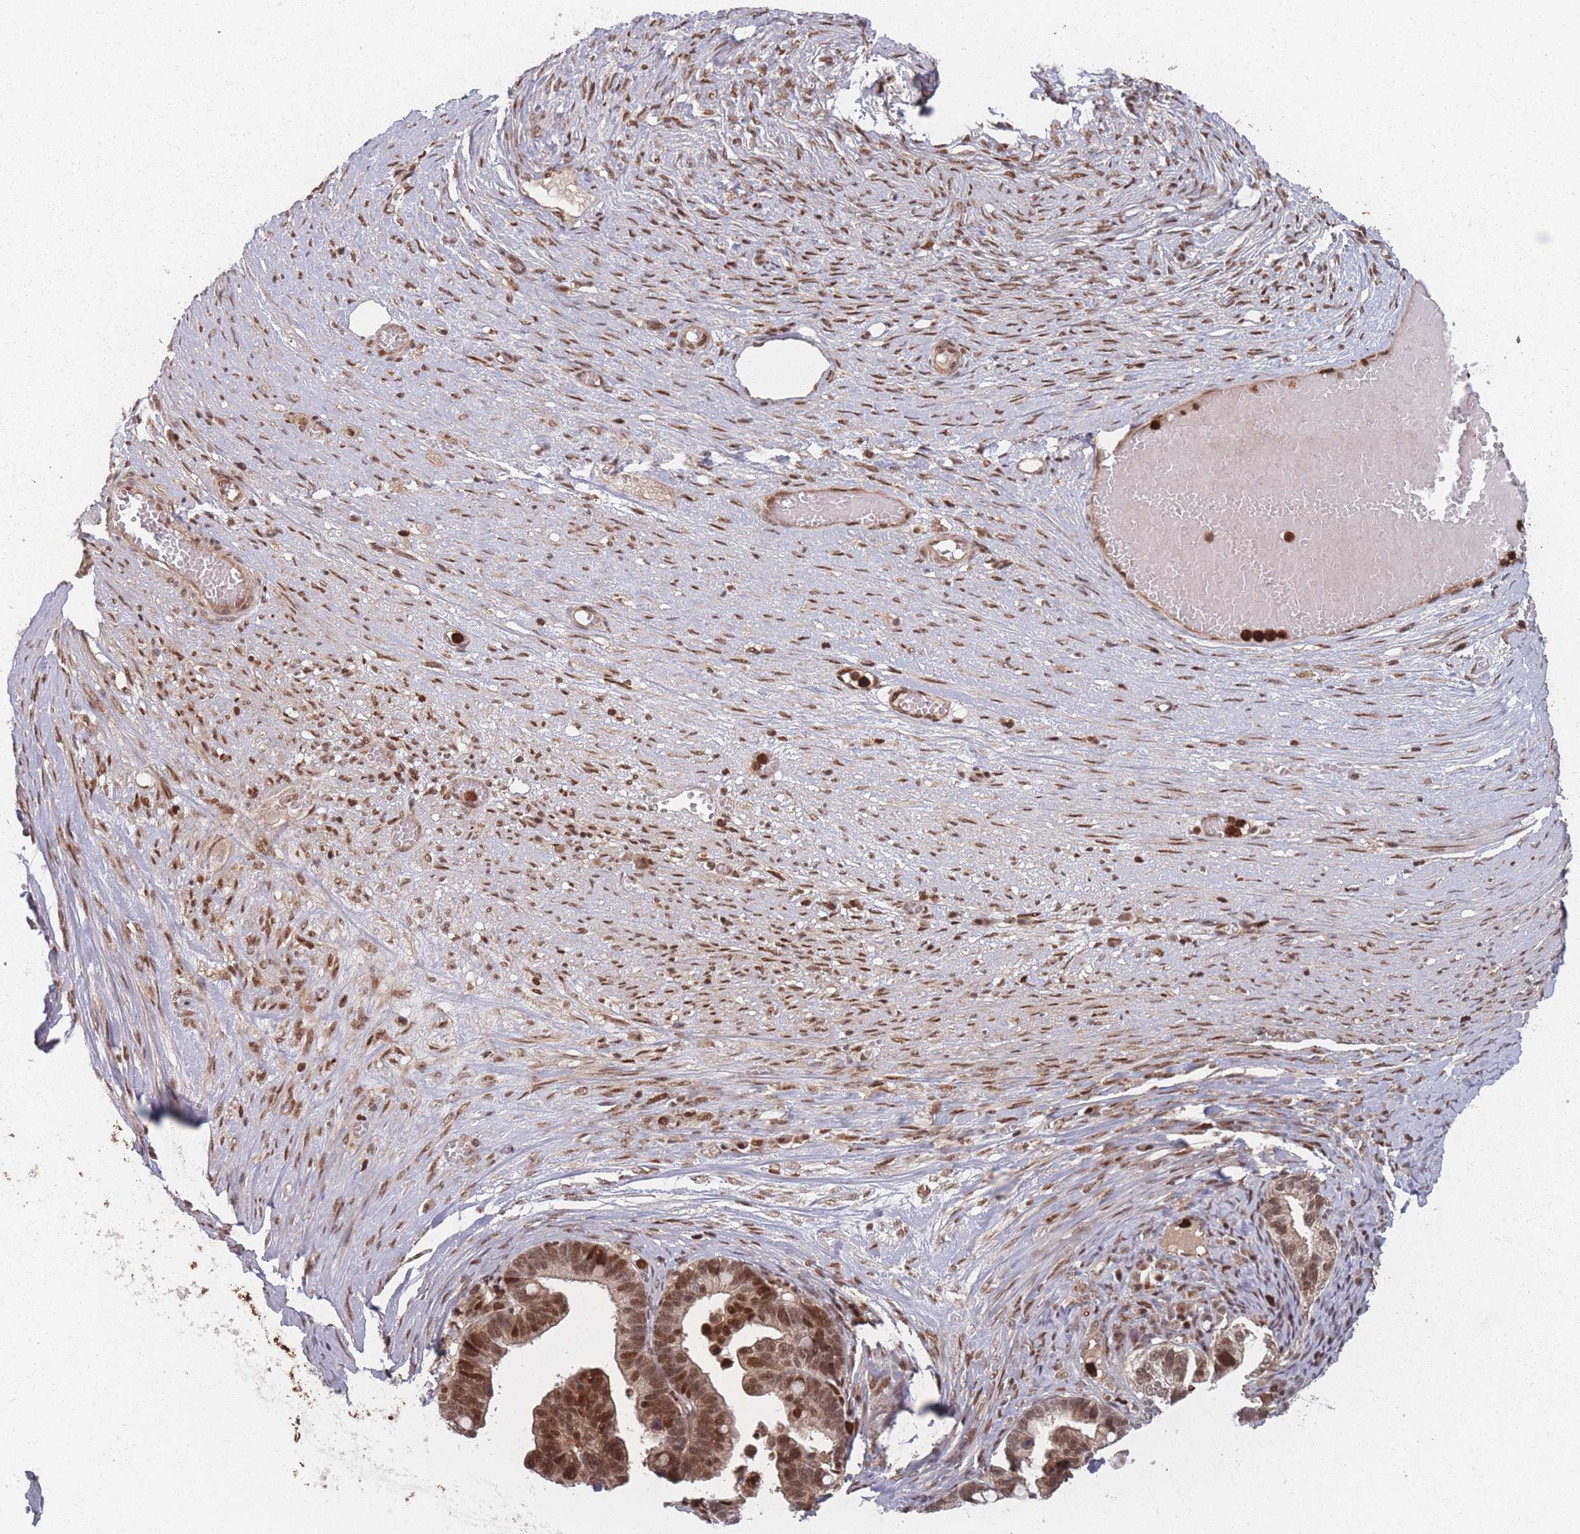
{"staining": {"intensity": "strong", "quantity": ">75%", "location": "cytoplasmic/membranous,nuclear"}, "tissue": "ovarian cancer", "cell_type": "Tumor cells", "image_type": "cancer", "snomed": [{"axis": "morphology", "description": "Cystadenocarcinoma, serous, NOS"}, {"axis": "topography", "description": "Ovary"}], "caption": "This is an image of immunohistochemistry staining of ovarian cancer (serous cystadenocarcinoma), which shows strong expression in the cytoplasmic/membranous and nuclear of tumor cells.", "gene": "WDR55", "patient": {"sex": "female", "age": 56}}